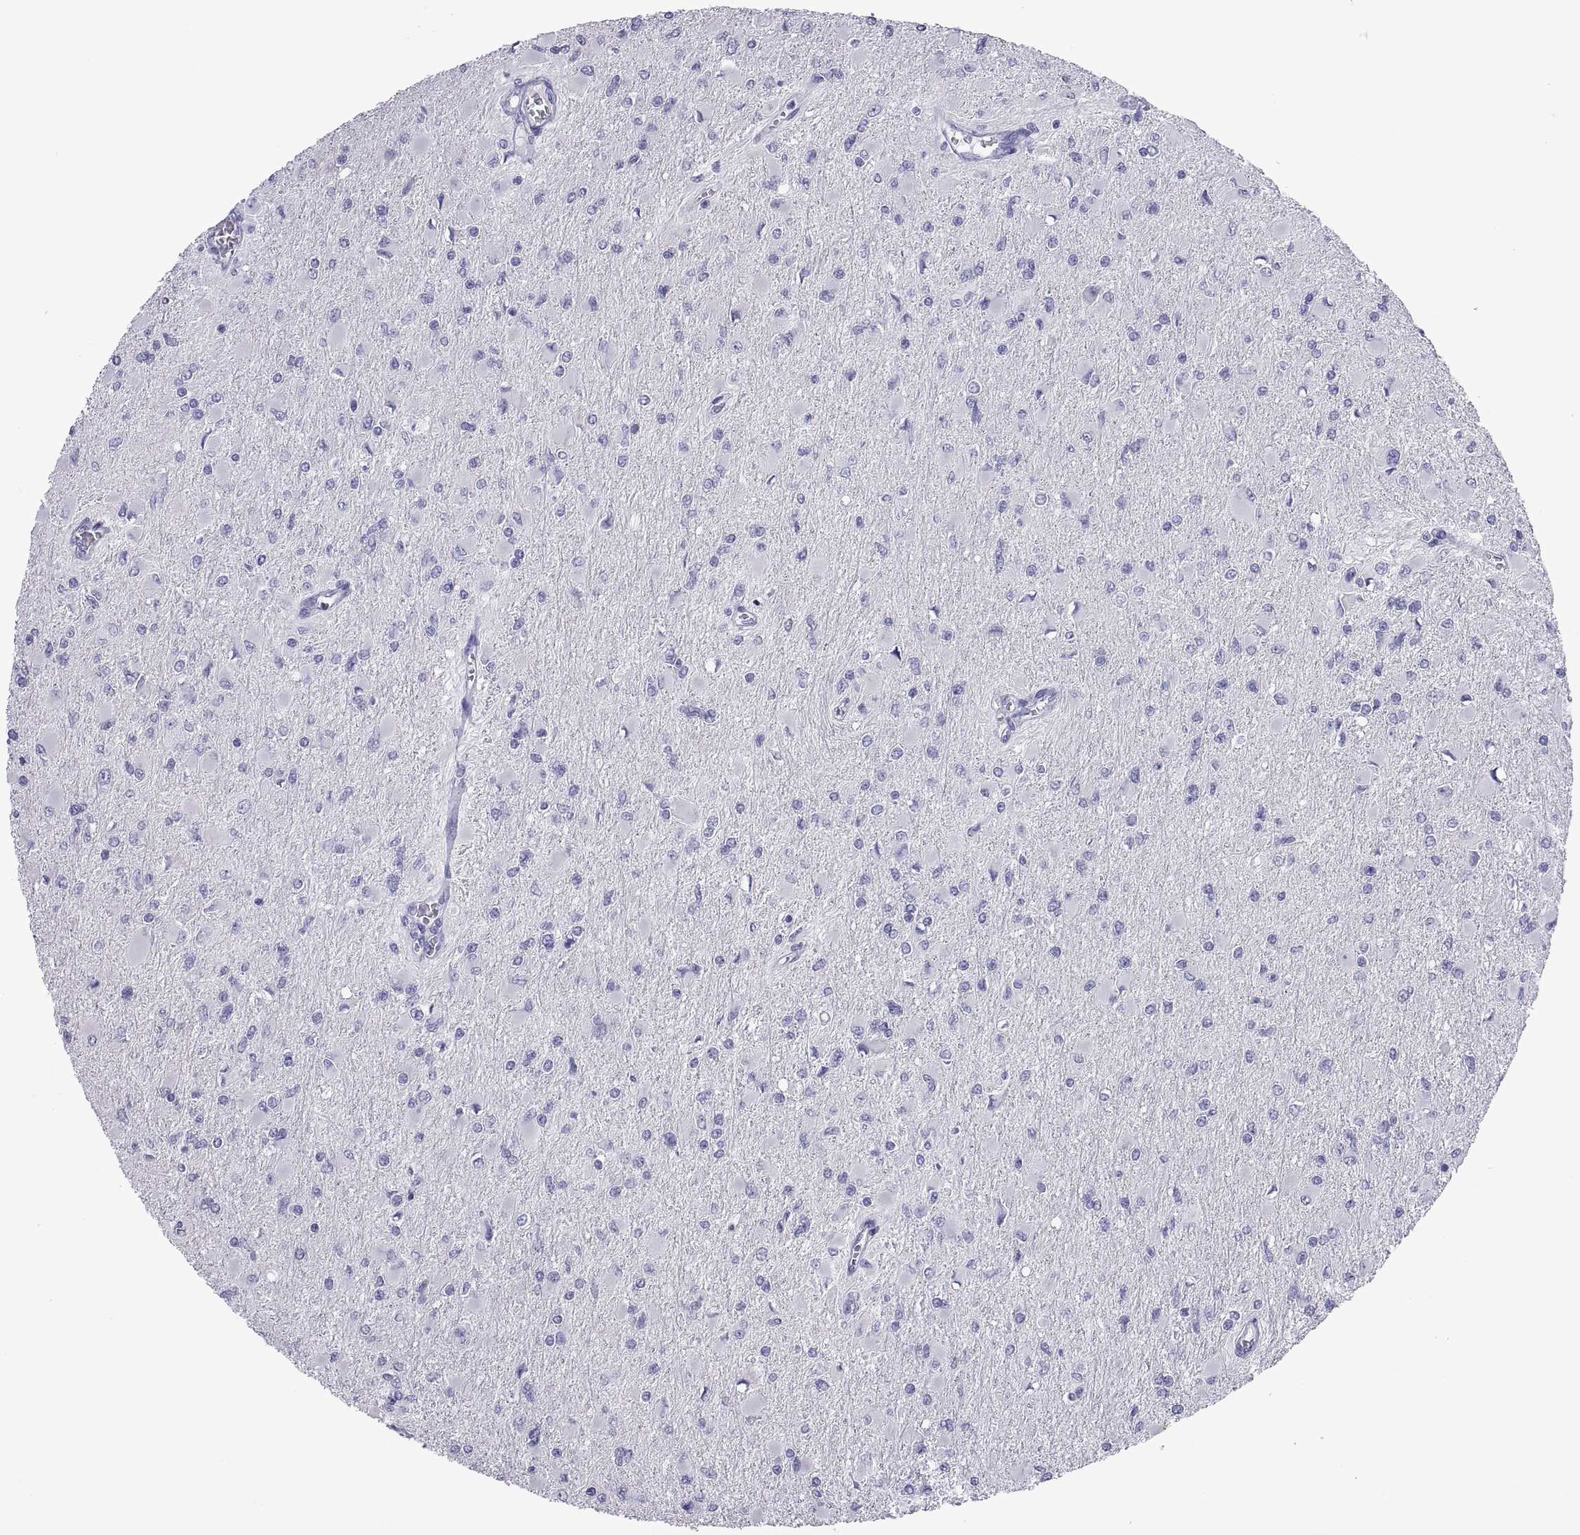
{"staining": {"intensity": "negative", "quantity": "none", "location": "none"}, "tissue": "glioma", "cell_type": "Tumor cells", "image_type": "cancer", "snomed": [{"axis": "morphology", "description": "Glioma, malignant, High grade"}, {"axis": "topography", "description": "Cerebral cortex"}], "caption": "Human glioma stained for a protein using immunohistochemistry reveals no expression in tumor cells.", "gene": "VSX2", "patient": {"sex": "female", "age": 36}}